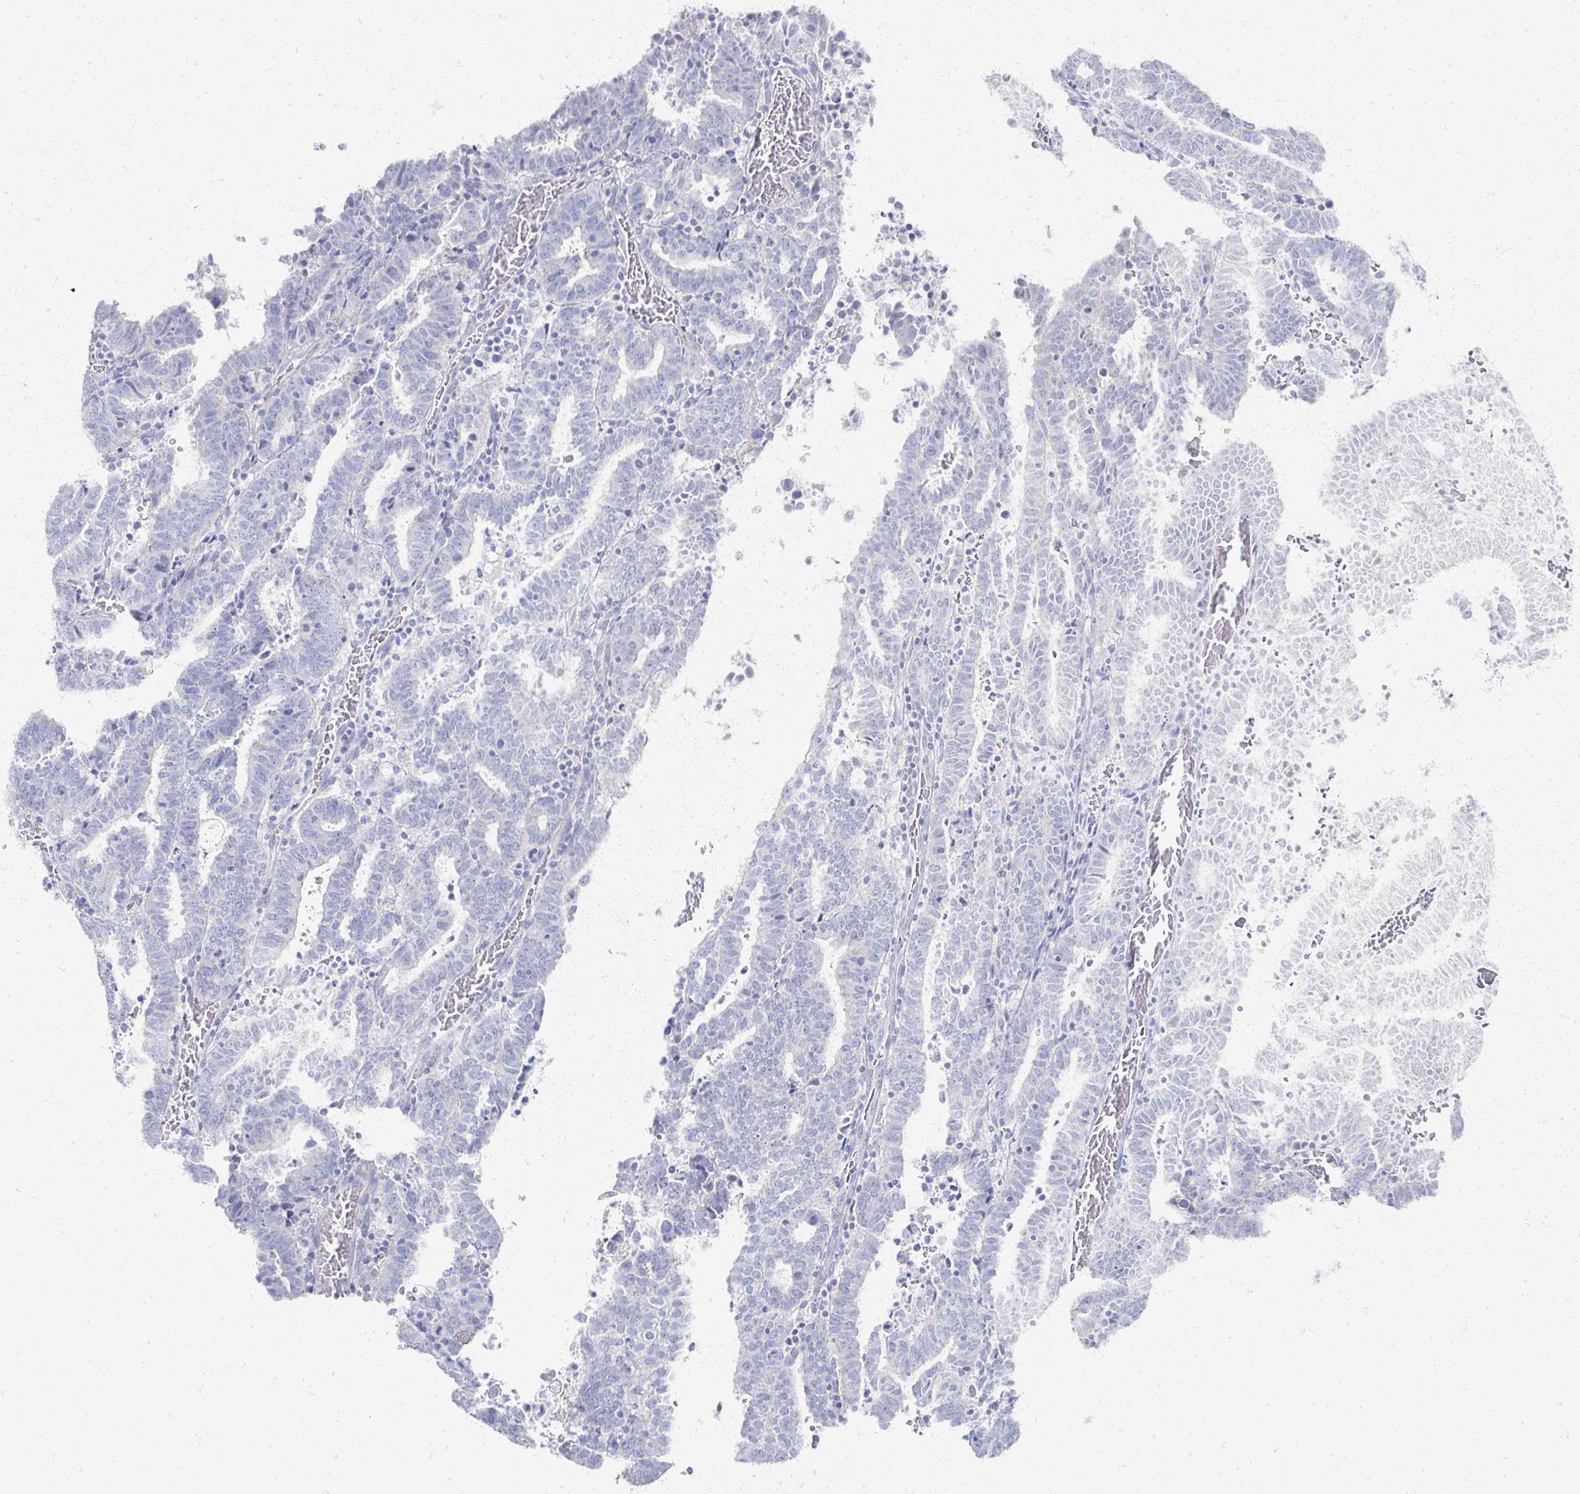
{"staining": {"intensity": "negative", "quantity": "none", "location": "none"}, "tissue": "endometrial cancer", "cell_type": "Tumor cells", "image_type": "cancer", "snomed": [{"axis": "morphology", "description": "Adenocarcinoma, NOS"}, {"axis": "topography", "description": "Uterus"}], "caption": "There is no significant positivity in tumor cells of adenocarcinoma (endometrial). Nuclei are stained in blue.", "gene": "PRR20A", "patient": {"sex": "female", "age": 83}}